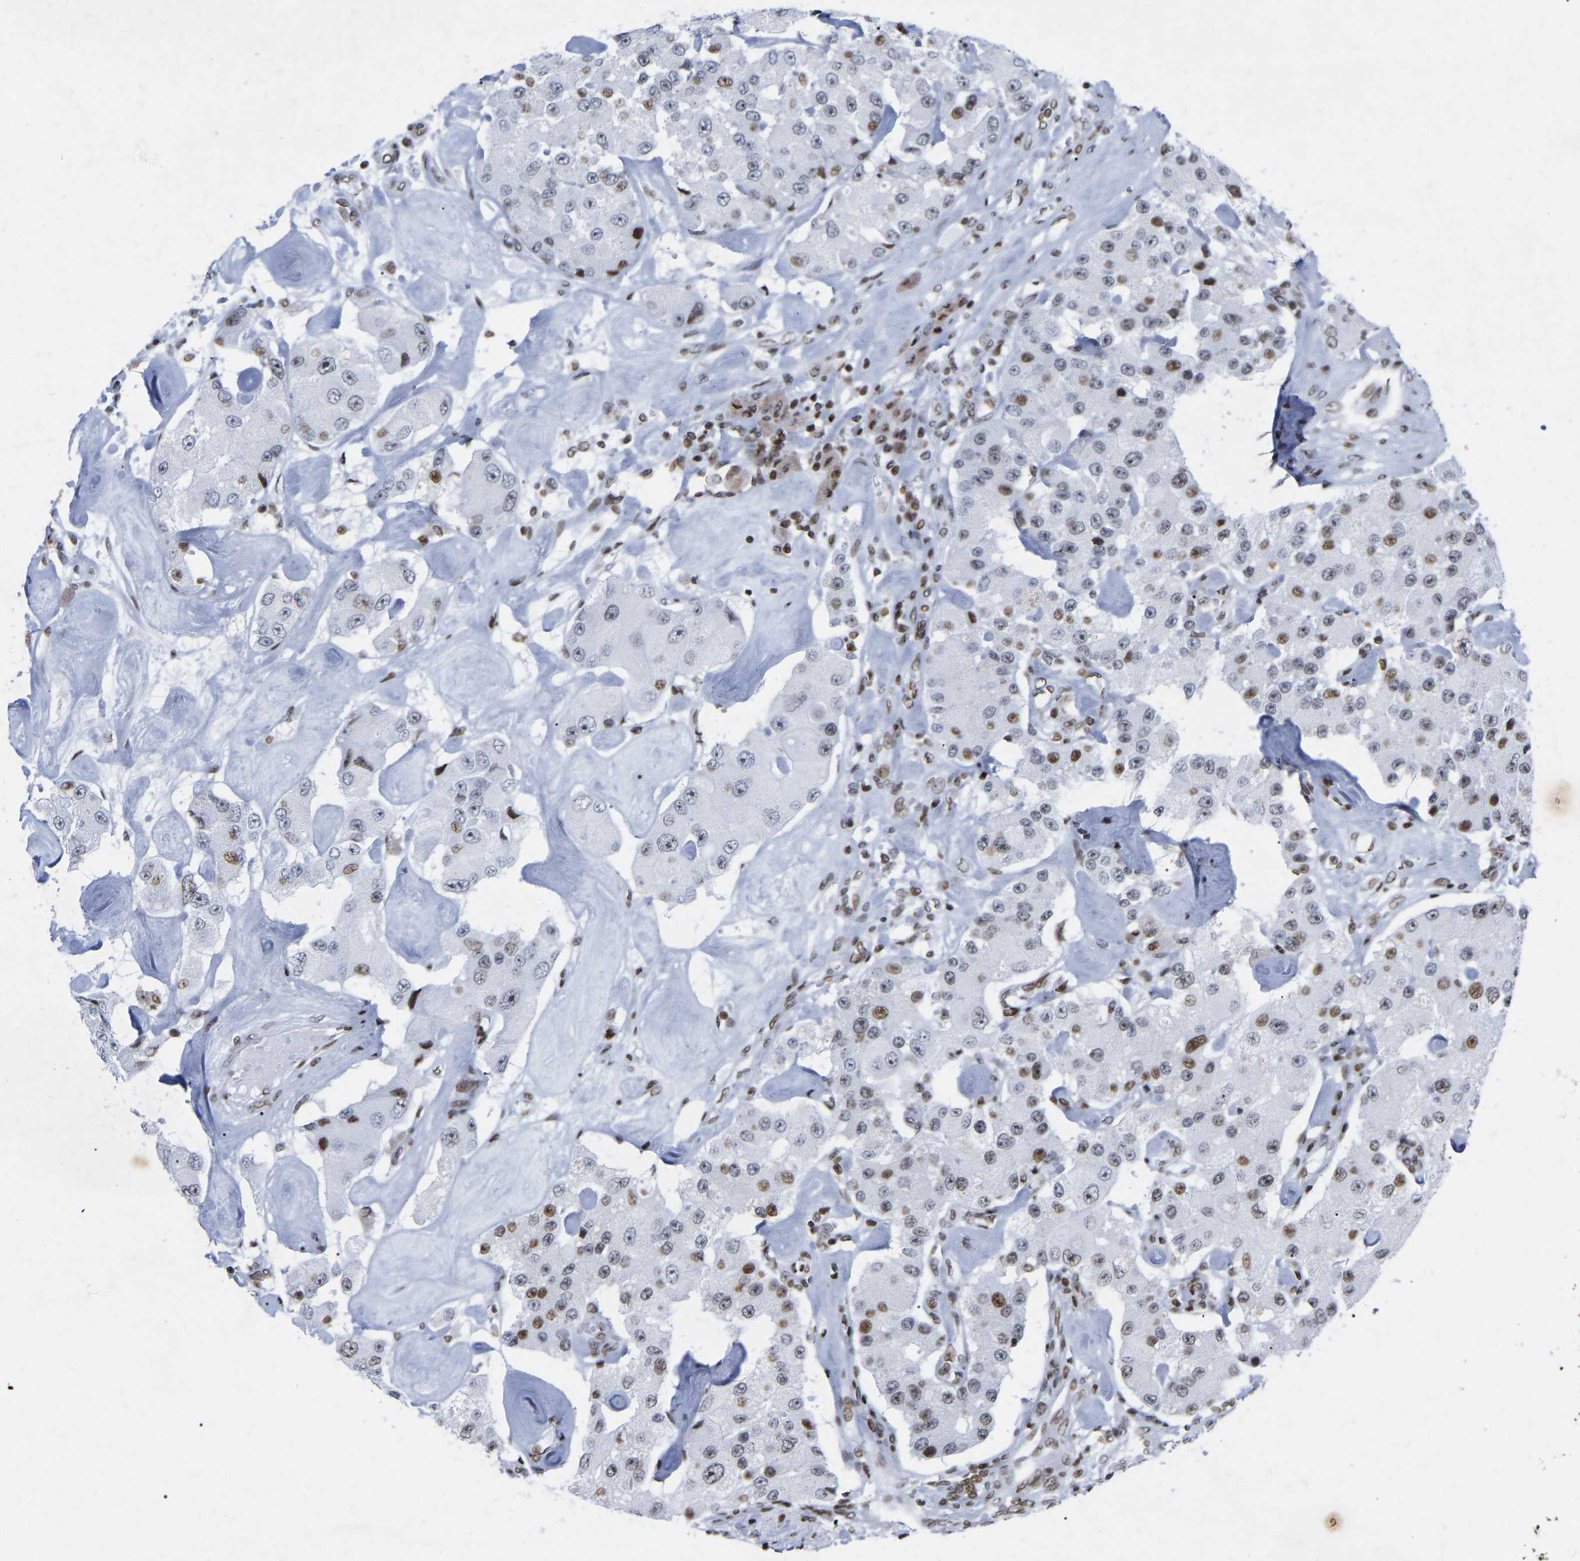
{"staining": {"intensity": "moderate", "quantity": "<25%", "location": "nuclear"}, "tissue": "carcinoid", "cell_type": "Tumor cells", "image_type": "cancer", "snomed": [{"axis": "morphology", "description": "Carcinoid, malignant, NOS"}, {"axis": "topography", "description": "Pancreas"}], "caption": "Carcinoid stained for a protein (brown) shows moderate nuclear positive positivity in approximately <25% of tumor cells.", "gene": "PRCC", "patient": {"sex": "male", "age": 41}}